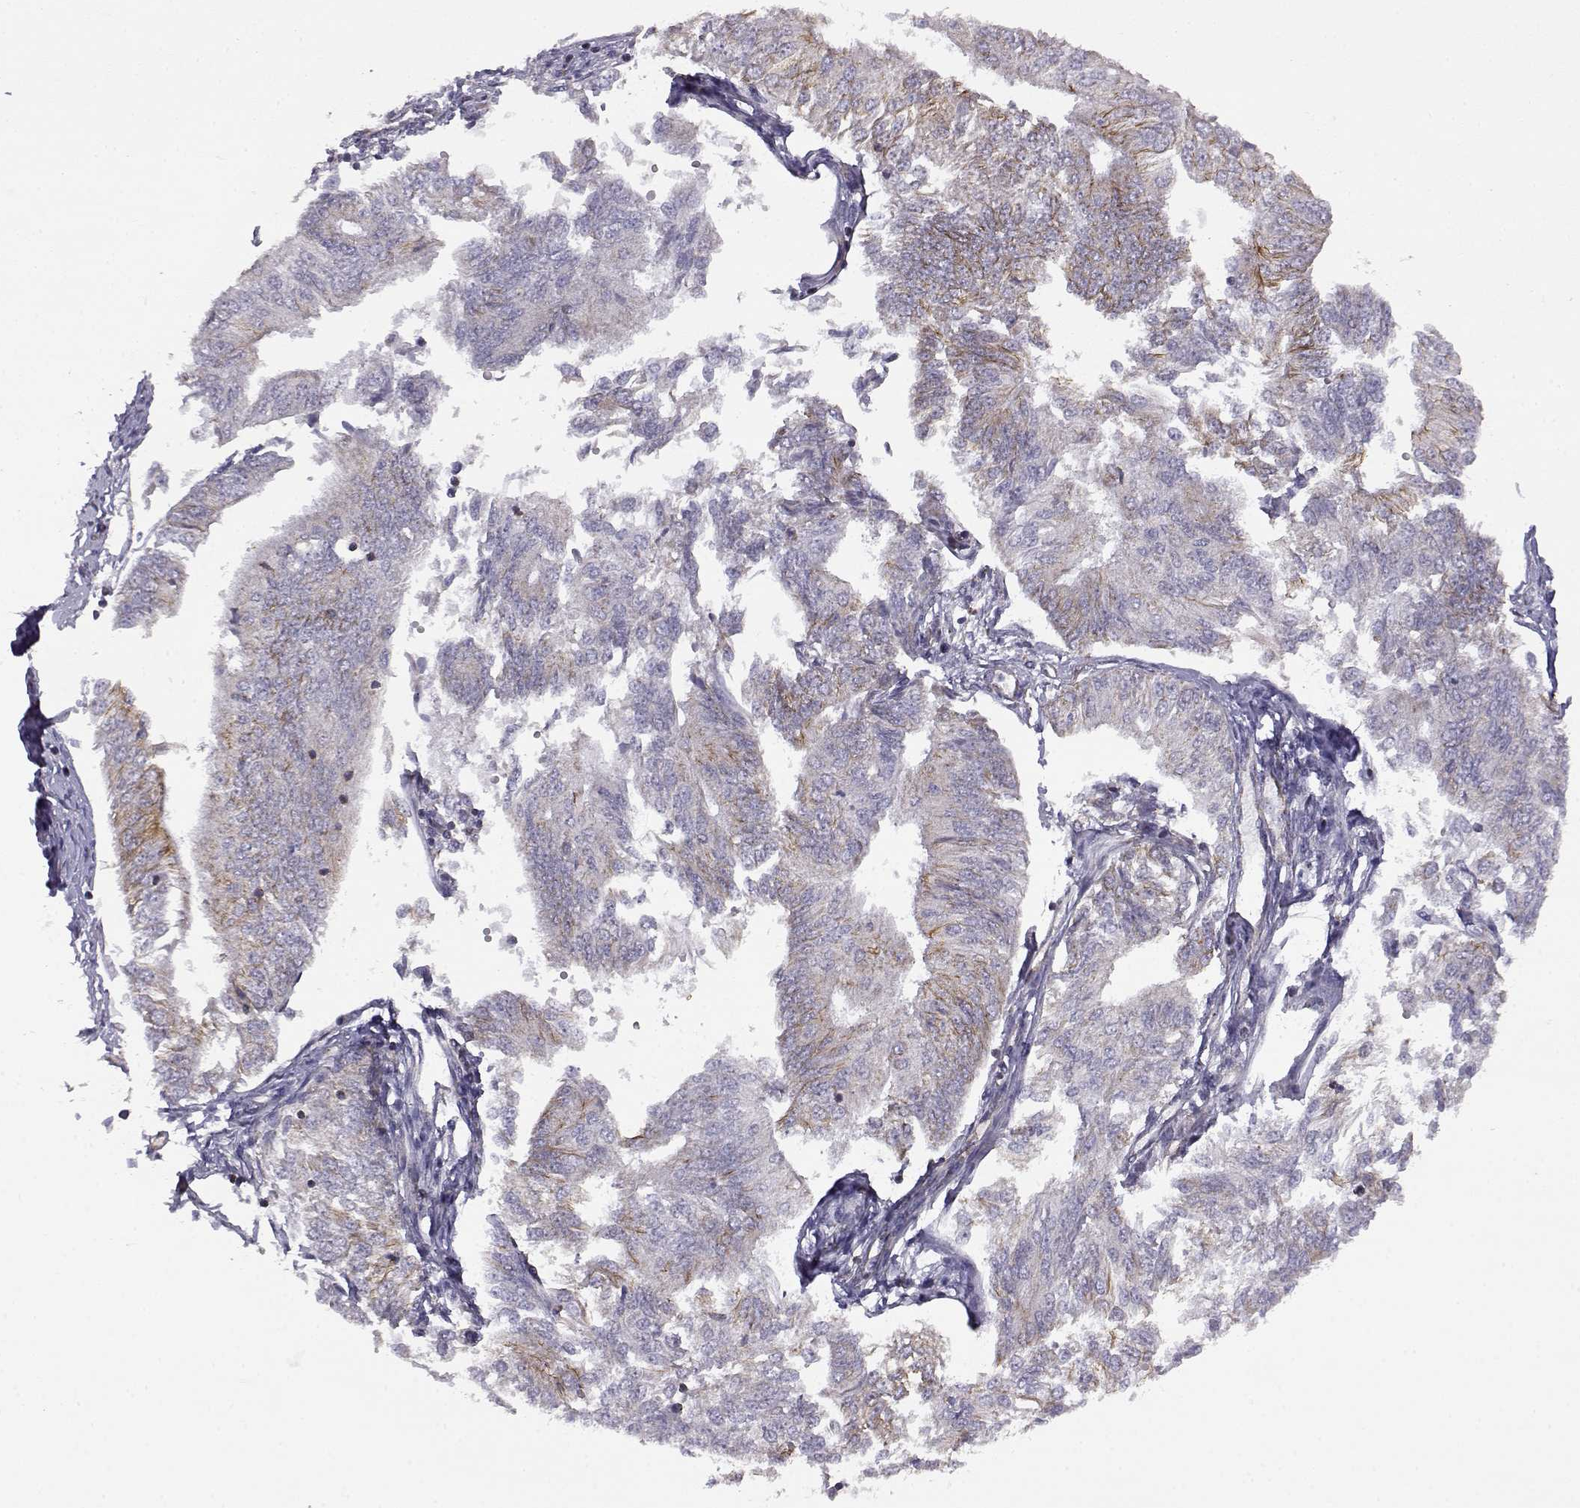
{"staining": {"intensity": "moderate", "quantity": "<25%", "location": "cytoplasmic/membranous"}, "tissue": "endometrial cancer", "cell_type": "Tumor cells", "image_type": "cancer", "snomed": [{"axis": "morphology", "description": "Adenocarcinoma, NOS"}, {"axis": "topography", "description": "Endometrium"}], "caption": "About <25% of tumor cells in adenocarcinoma (endometrial) exhibit moderate cytoplasmic/membranous protein positivity as visualized by brown immunohistochemical staining.", "gene": "DDC", "patient": {"sex": "female", "age": 58}}